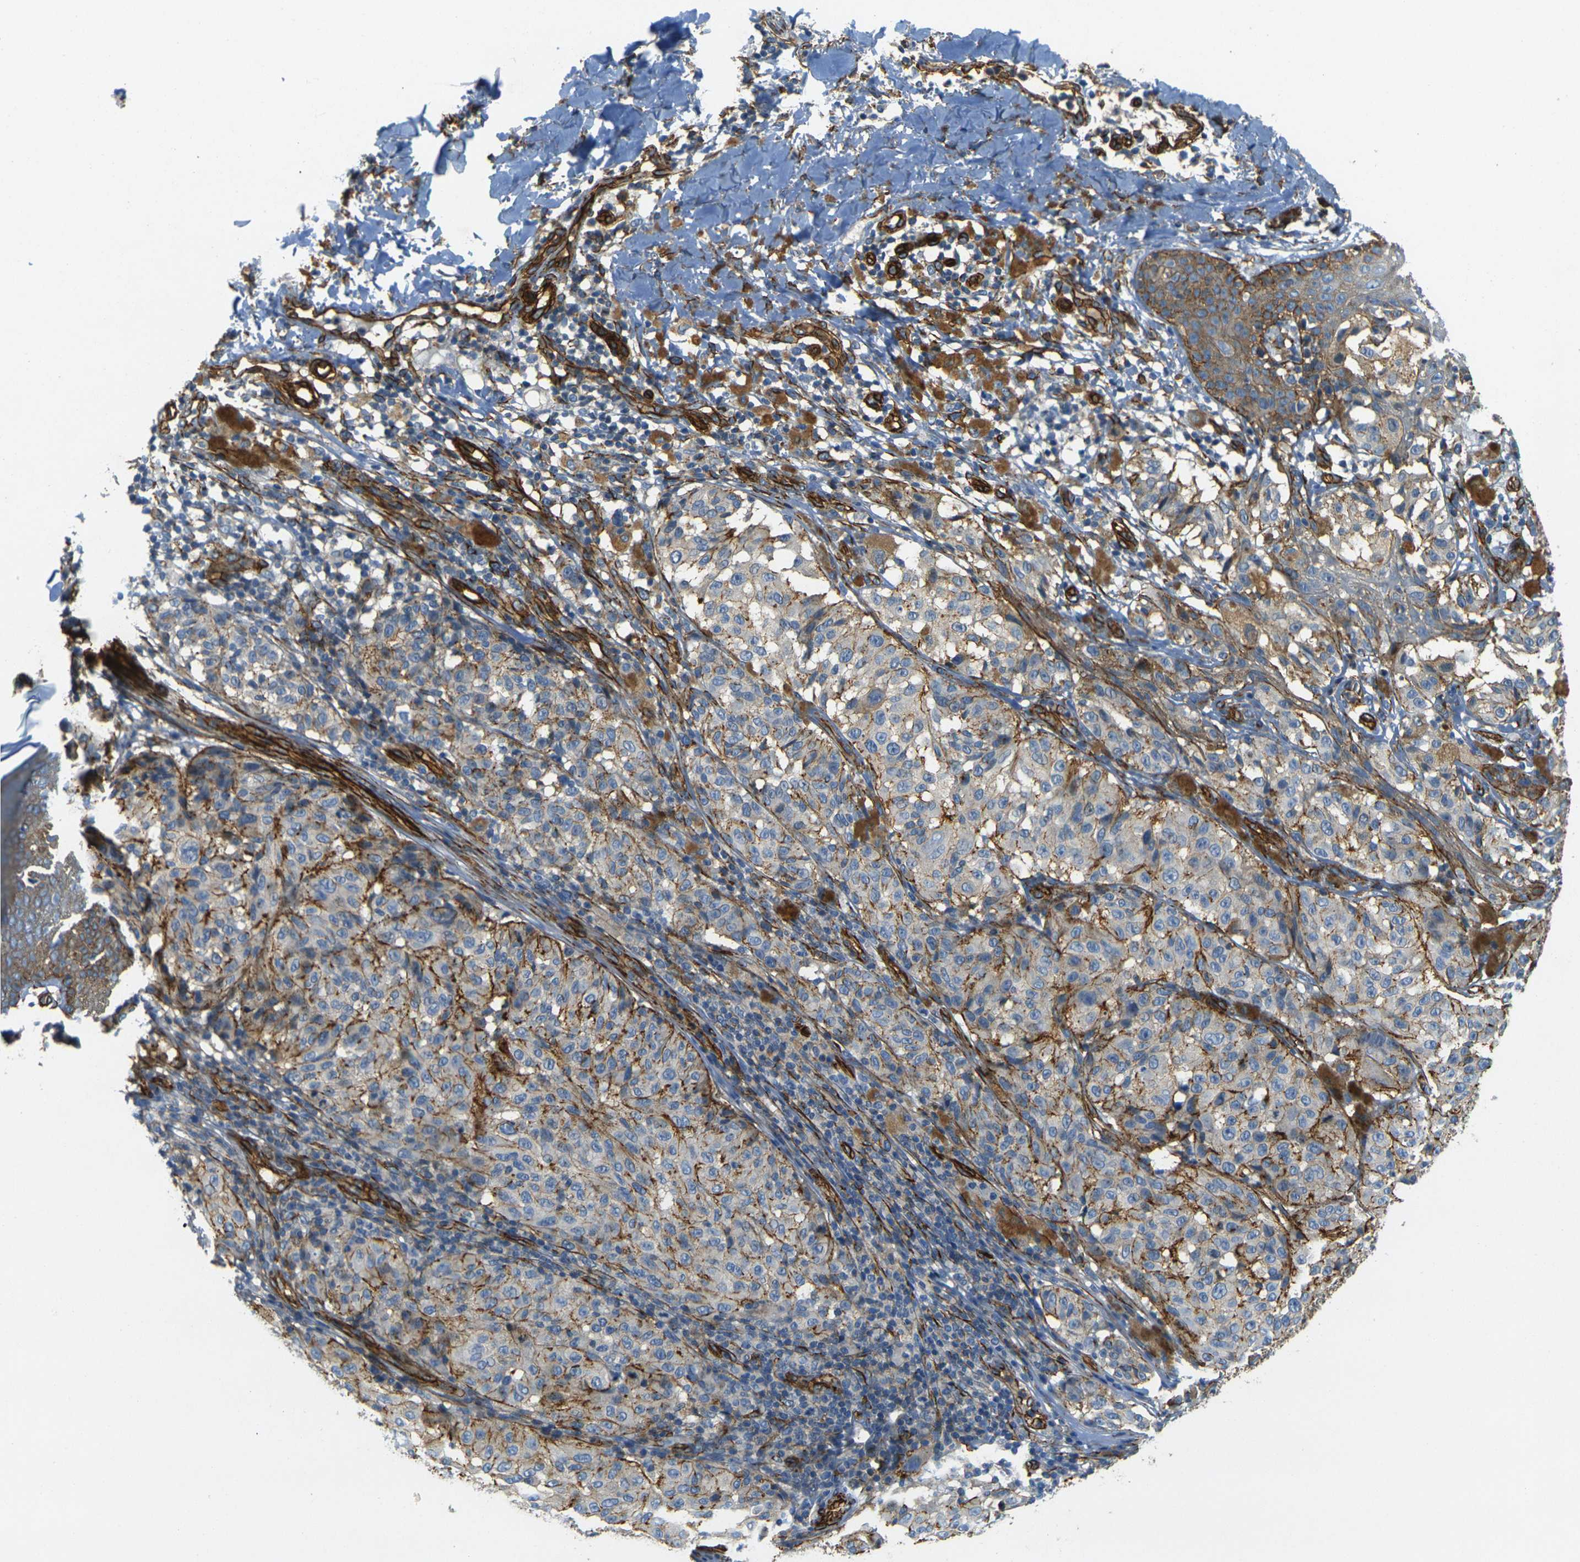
{"staining": {"intensity": "moderate", "quantity": ">75%", "location": "cytoplasmic/membranous"}, "tissue": "melanoma", "cell_type": "Tumor cells", "image_type": "cancer", "snomed": [{"axis": "morphology", "description": "Malignant melanoma, NOS"}, {"axis": "topography", "description": "Skin"}], "caption": "Melanoma tissue exhibits moderate cytoplasmic/membranous positivity in approximately >75% of tumor cells, visualized by immunohistochemistry.", "gene": "EPHA7", "patient": {"sex": "female", "age": 46}}